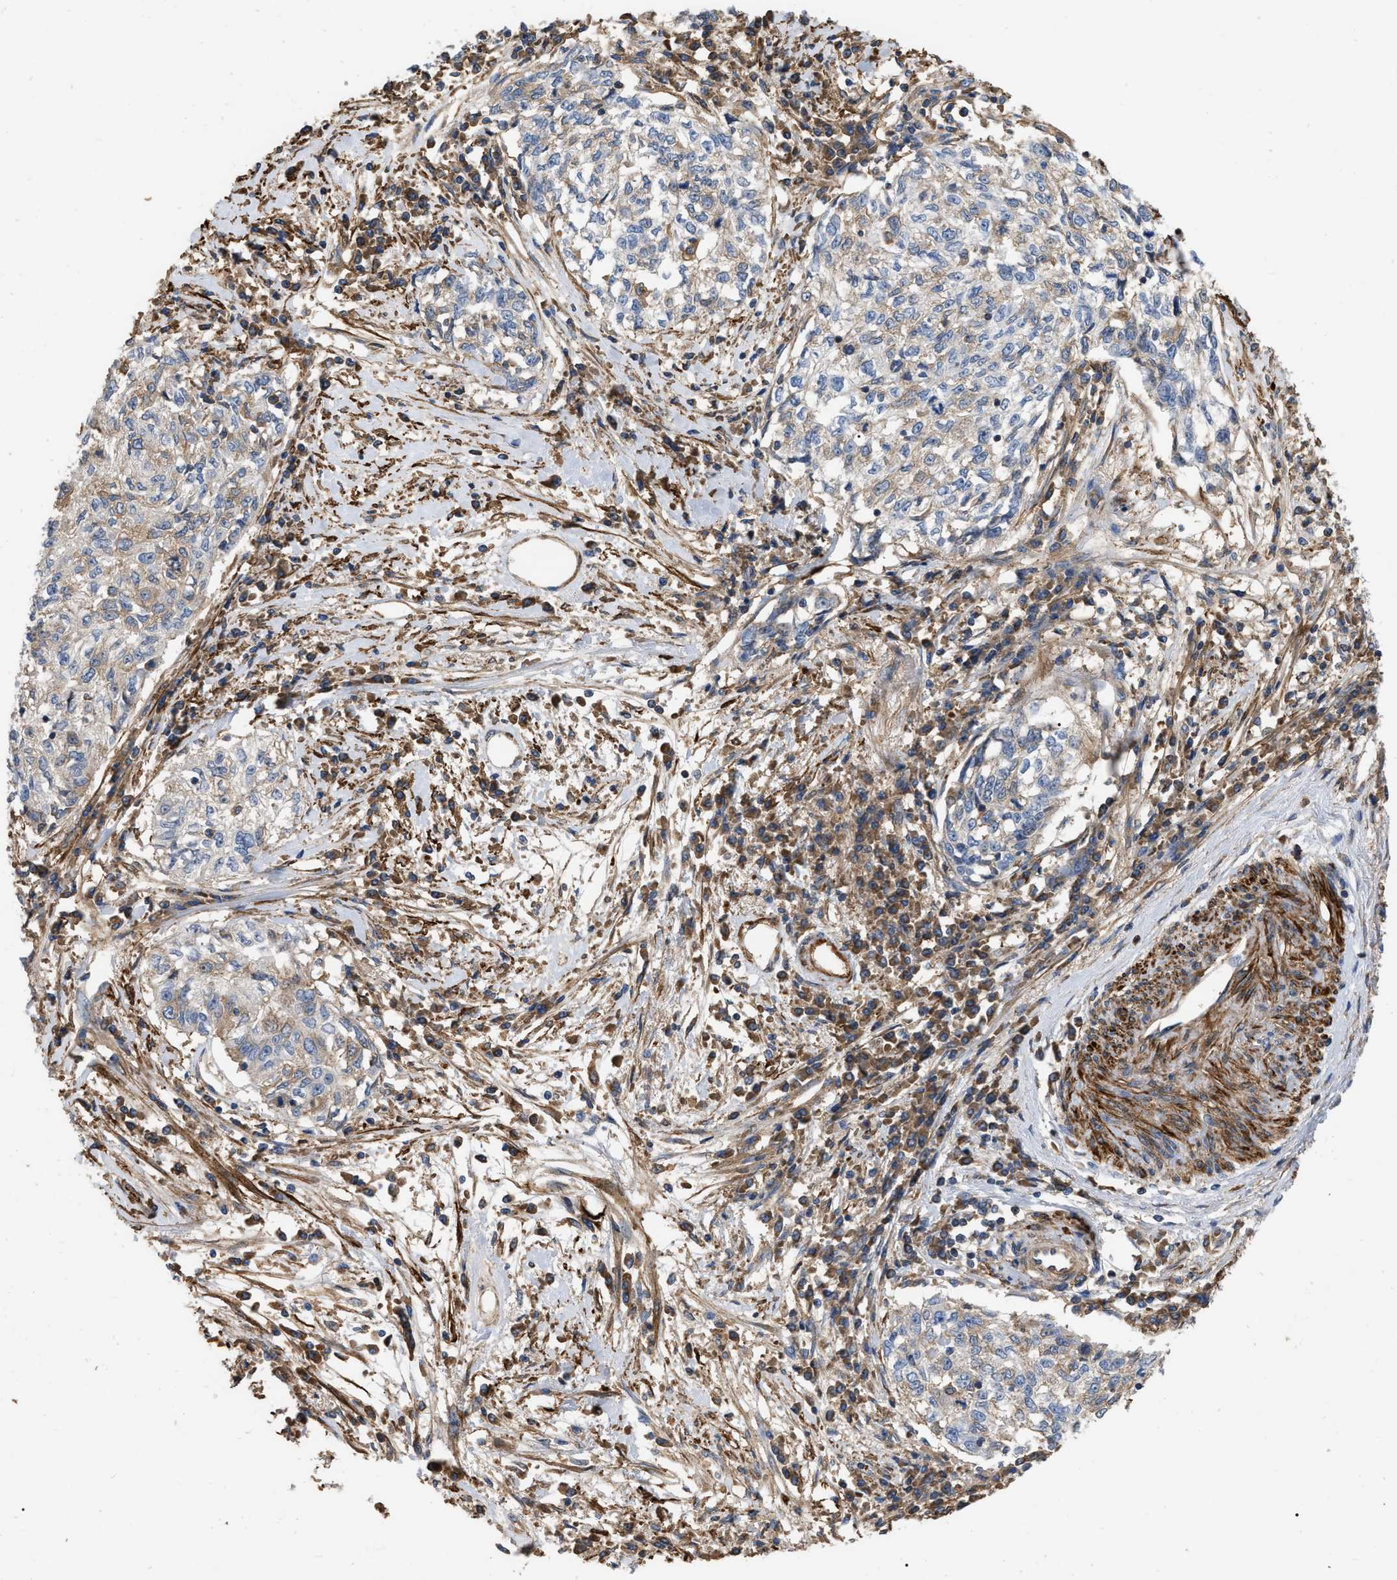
{"staining": {"intensity": "weak", "quantity": "25%-75%", "location": "cytoplasmic/membranous"}, "tissue": "cervical cancer", "cell_type": "Tumor cells", "image_type": "cancer", "snomed": [{"axis": "morphology", "description": "Squamous cell carcinoma, NOS"}, {"axis": "topography", "description": "Cervix"}], "caption": "Squamous cell carcinoma (cervical) stained for a protein displays weak cytoplasmic/membranous positivity in tumor cells.", "gene": "RABEP1", "patient": {"sex": "female", "age": 57}}